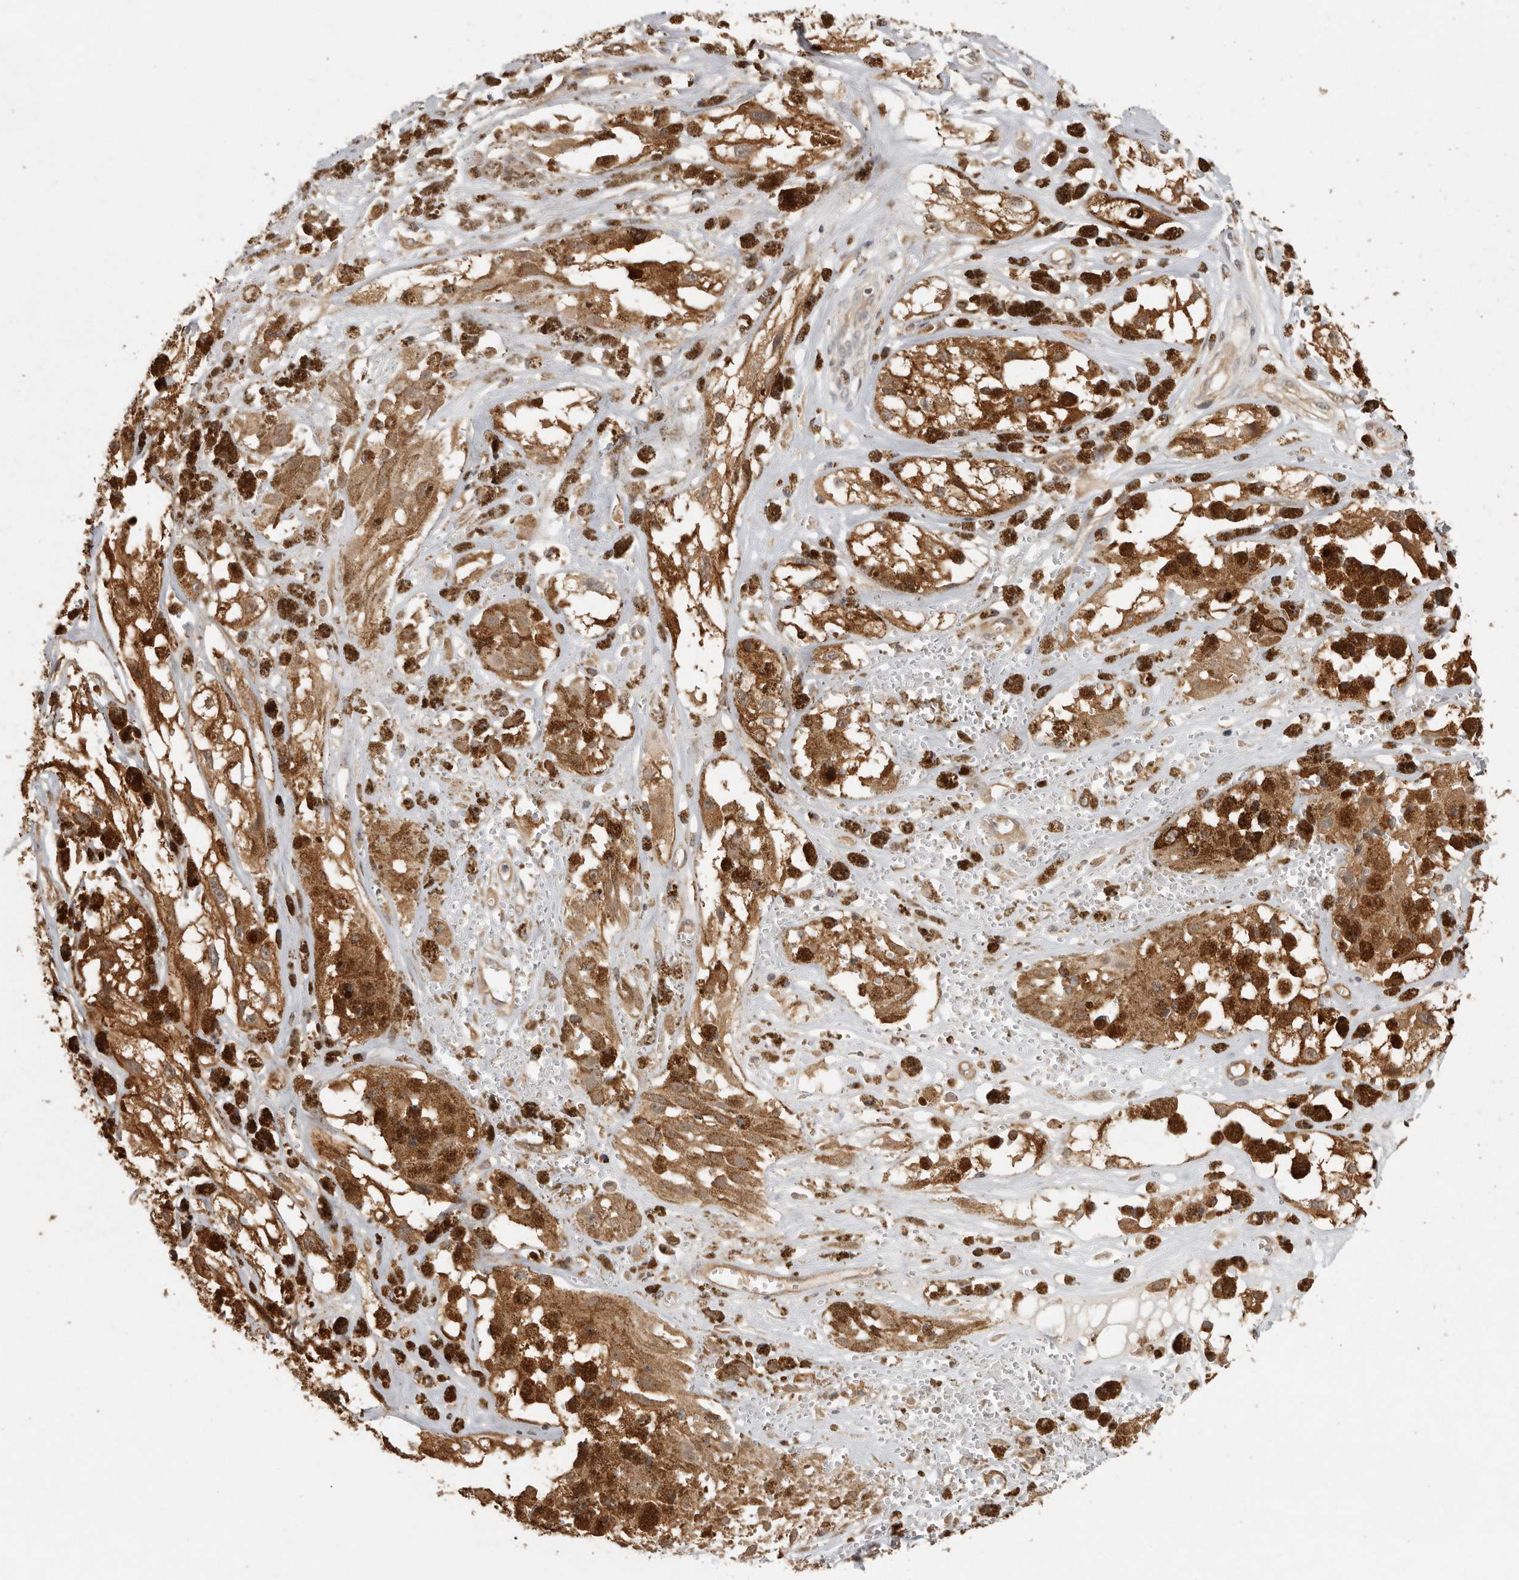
{"staining": {"intensity": "strong", "quantity": ">75%", "location": "cytoplasmic/membranous"}, "tissue": "melanoma", "cell_type": "Tumor cells", "image_type": "cancer", "snomed": [{"axis": "morphology", "description": "Malignant melanoma, NOS"}, {"axis": "topography", "description": "Skin"}], "caption": "A brown stain highlights strong cytoplasmic/membranous expression of a protein in melanoma tumor cells.", "gene": "CCT8", "patient": {"sex": "male", "age": 88}}